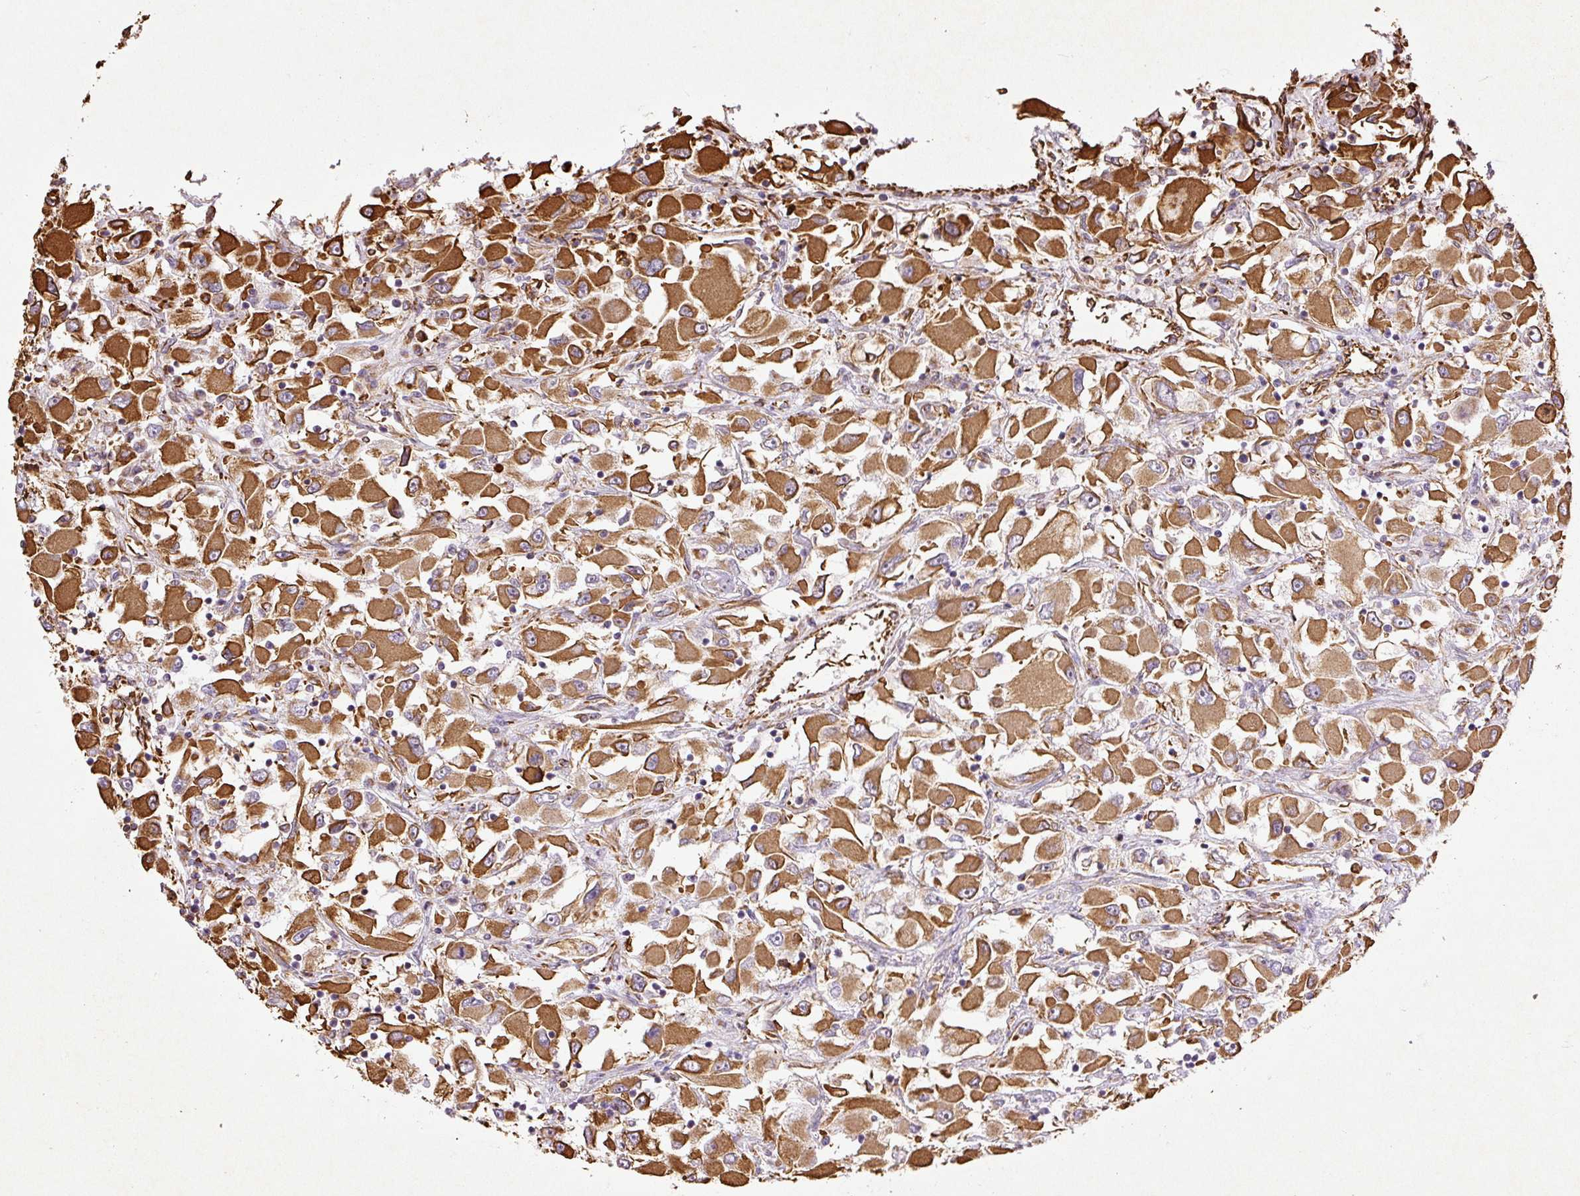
{"staining": {"intensity": "strong", "quantity": ">75%", "location": "cytoplasmic/membranous"}, "tissue": "renal cancer", "cell_type": "Tumor cells", "image_type": "cancer", "snomed": [{"axis": "morphology", "description": "Adenocarcinoma, NOS"}, {"axis": "topography", "description": "Kidney"}], "caption": "Tumor cells display high levels of strong cytoplasmic/membranous staining in about >75% of cells in renal cancer.", "gene": "VIM", "patient": {"sex": "female", "age": 52}}